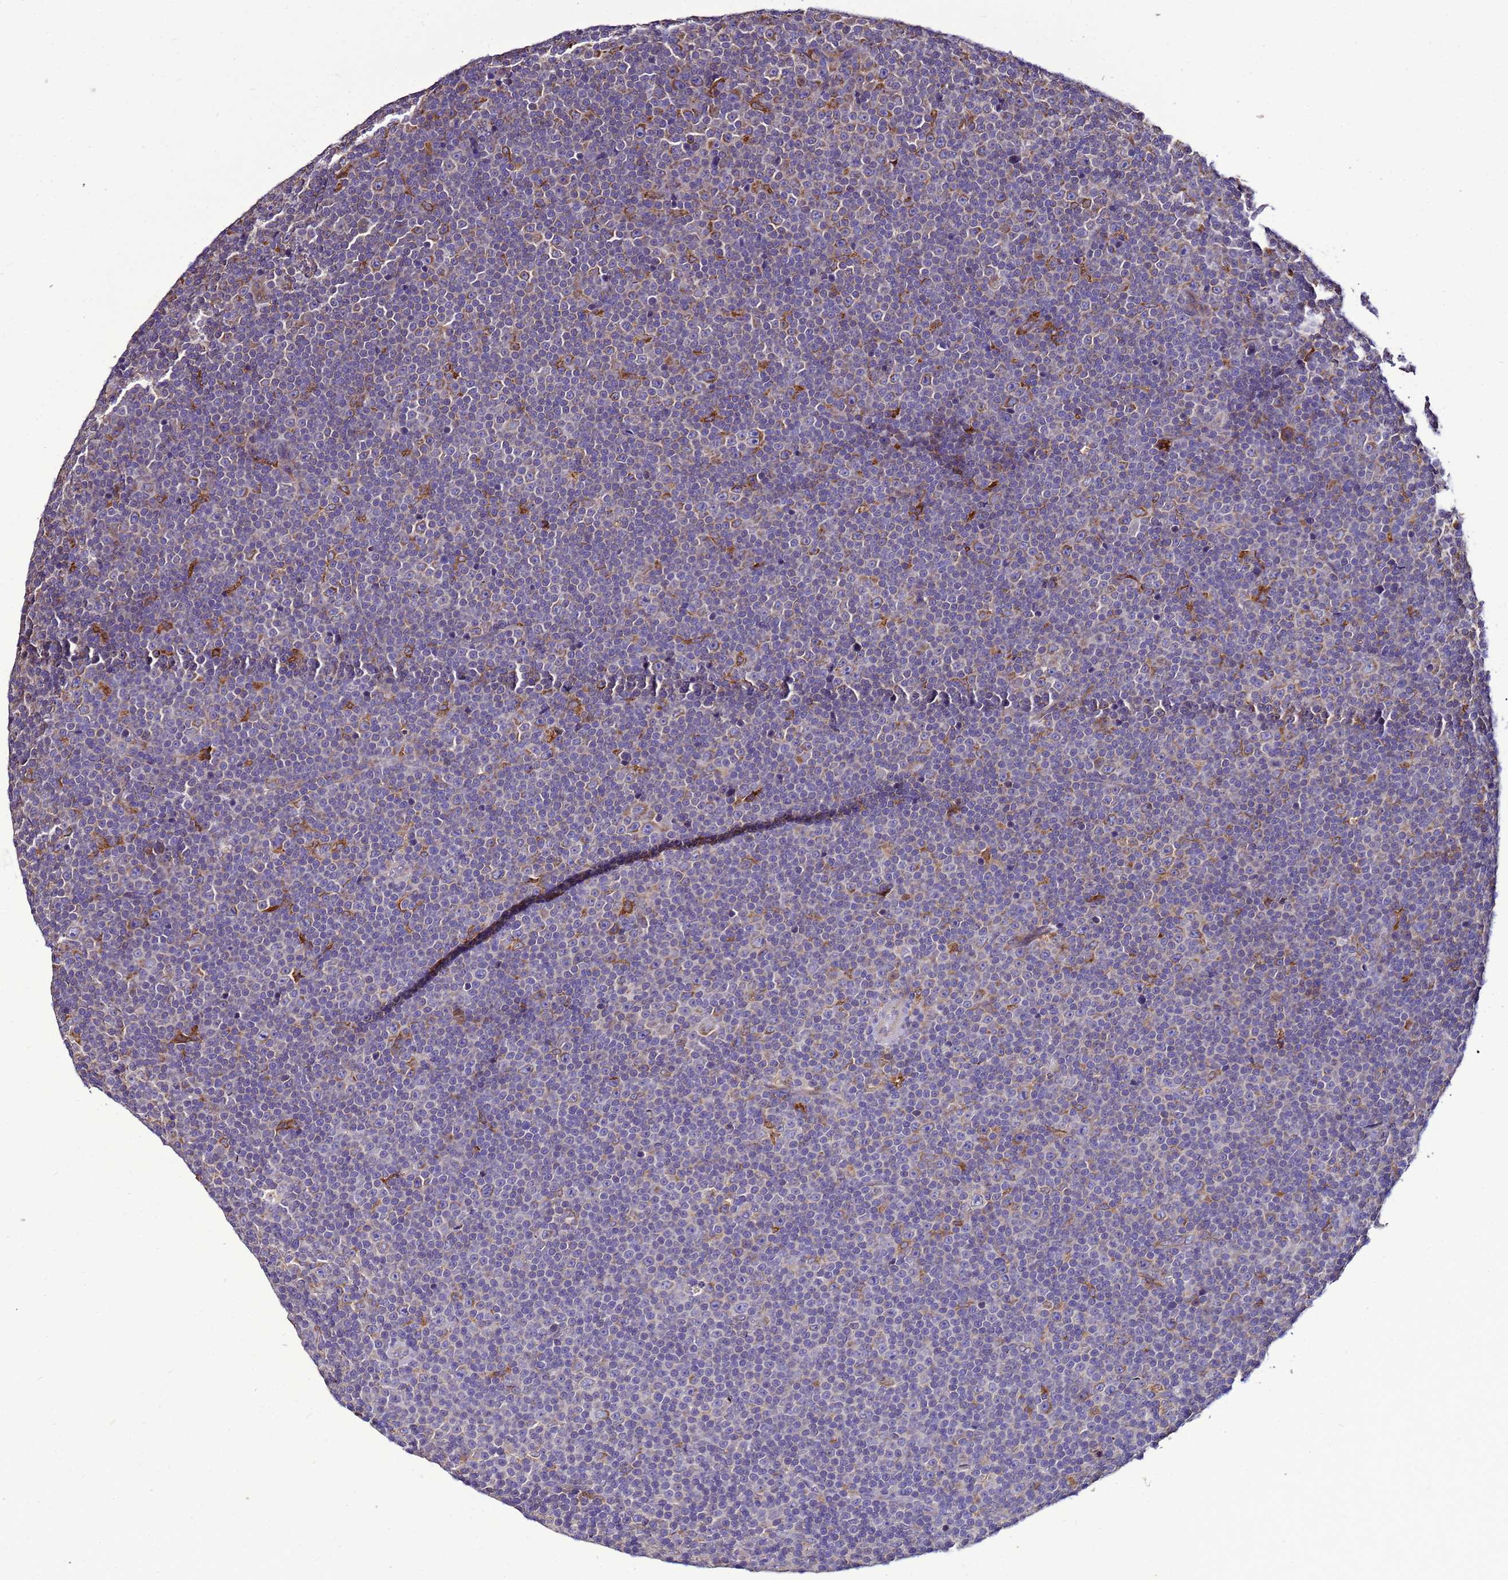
{"staining": {"intensity": "moderate", "quantity": "<25%", "location": "cytoplasmic/membranous"}, "tissue": "lymphoma", "cell_type": "Tumor cells", "image_type": "cancer", "snomed": [{"axis": "morphology", "description": "Malignant lymphoma, non-Hodgkin's type, Low grade"}, {"axis": "topography", "description": "Lymph node"}], "caption": "Tumor cells show low levels of moderate cytoplasmic/membranous expression in approximately <25% of cells in low-grade malignant lymphoma, non-Hodgkin's type.", "gene": "ANTKMT", "patient": {"sex": "female", "age": 67}}